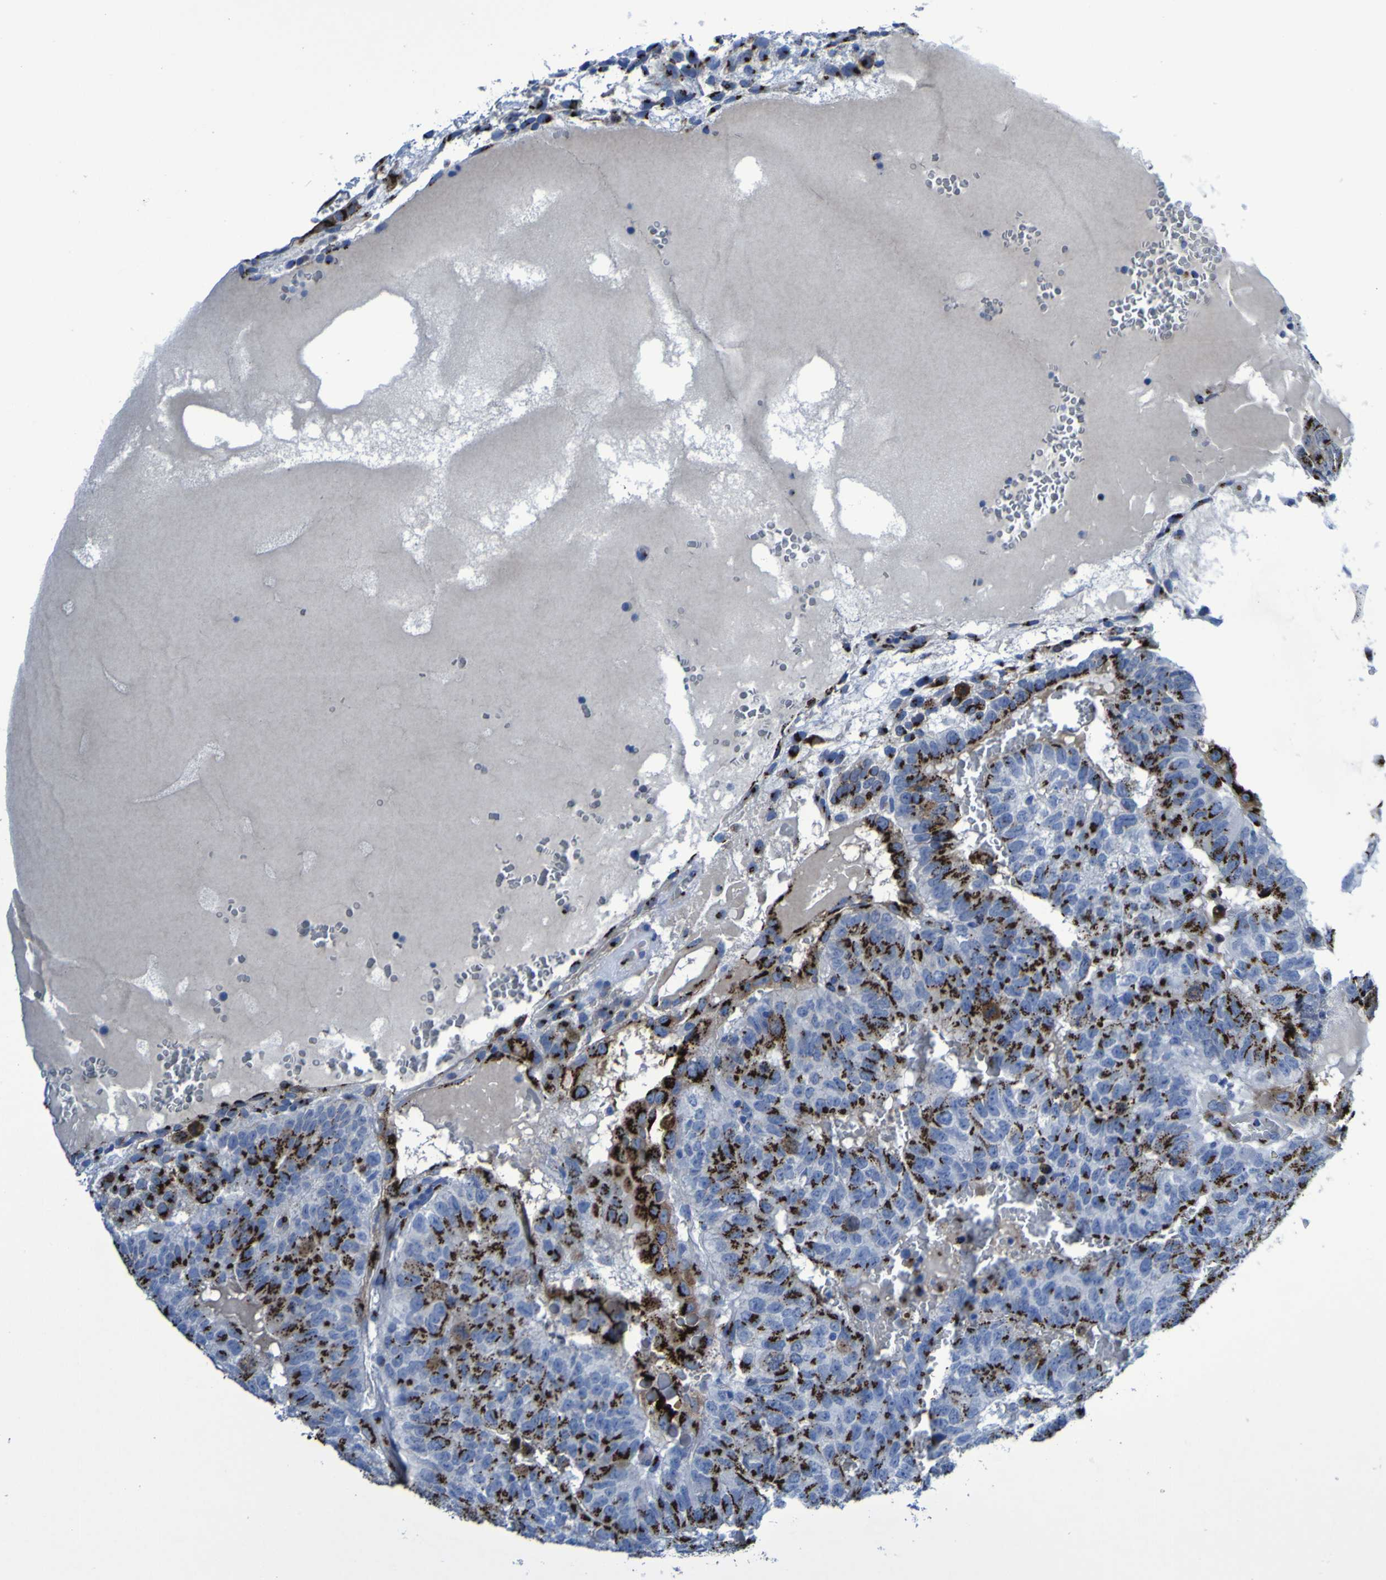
{"staining": {"intensity": "strong", "quantity": ">75%", "location": "cytoplasmic/membranous"}, "tissue": "testis cancer", "cell_type": "Tumor cells", "image_type": "cancer", "snomed": [{"axis": "morphology", "description": "Seminoma, NOS"}, {"axis": "morphology", "description": "Carcinoma, Embryonal, NOS"}, {"axis": "topography", "description": "Testis"}], "caption": "Testis seminoma stained with a protein marker demonstrates strong staining in tumor cells.", "gene": "GOLM1", "patient": {"sex": "male", "age": 52}}